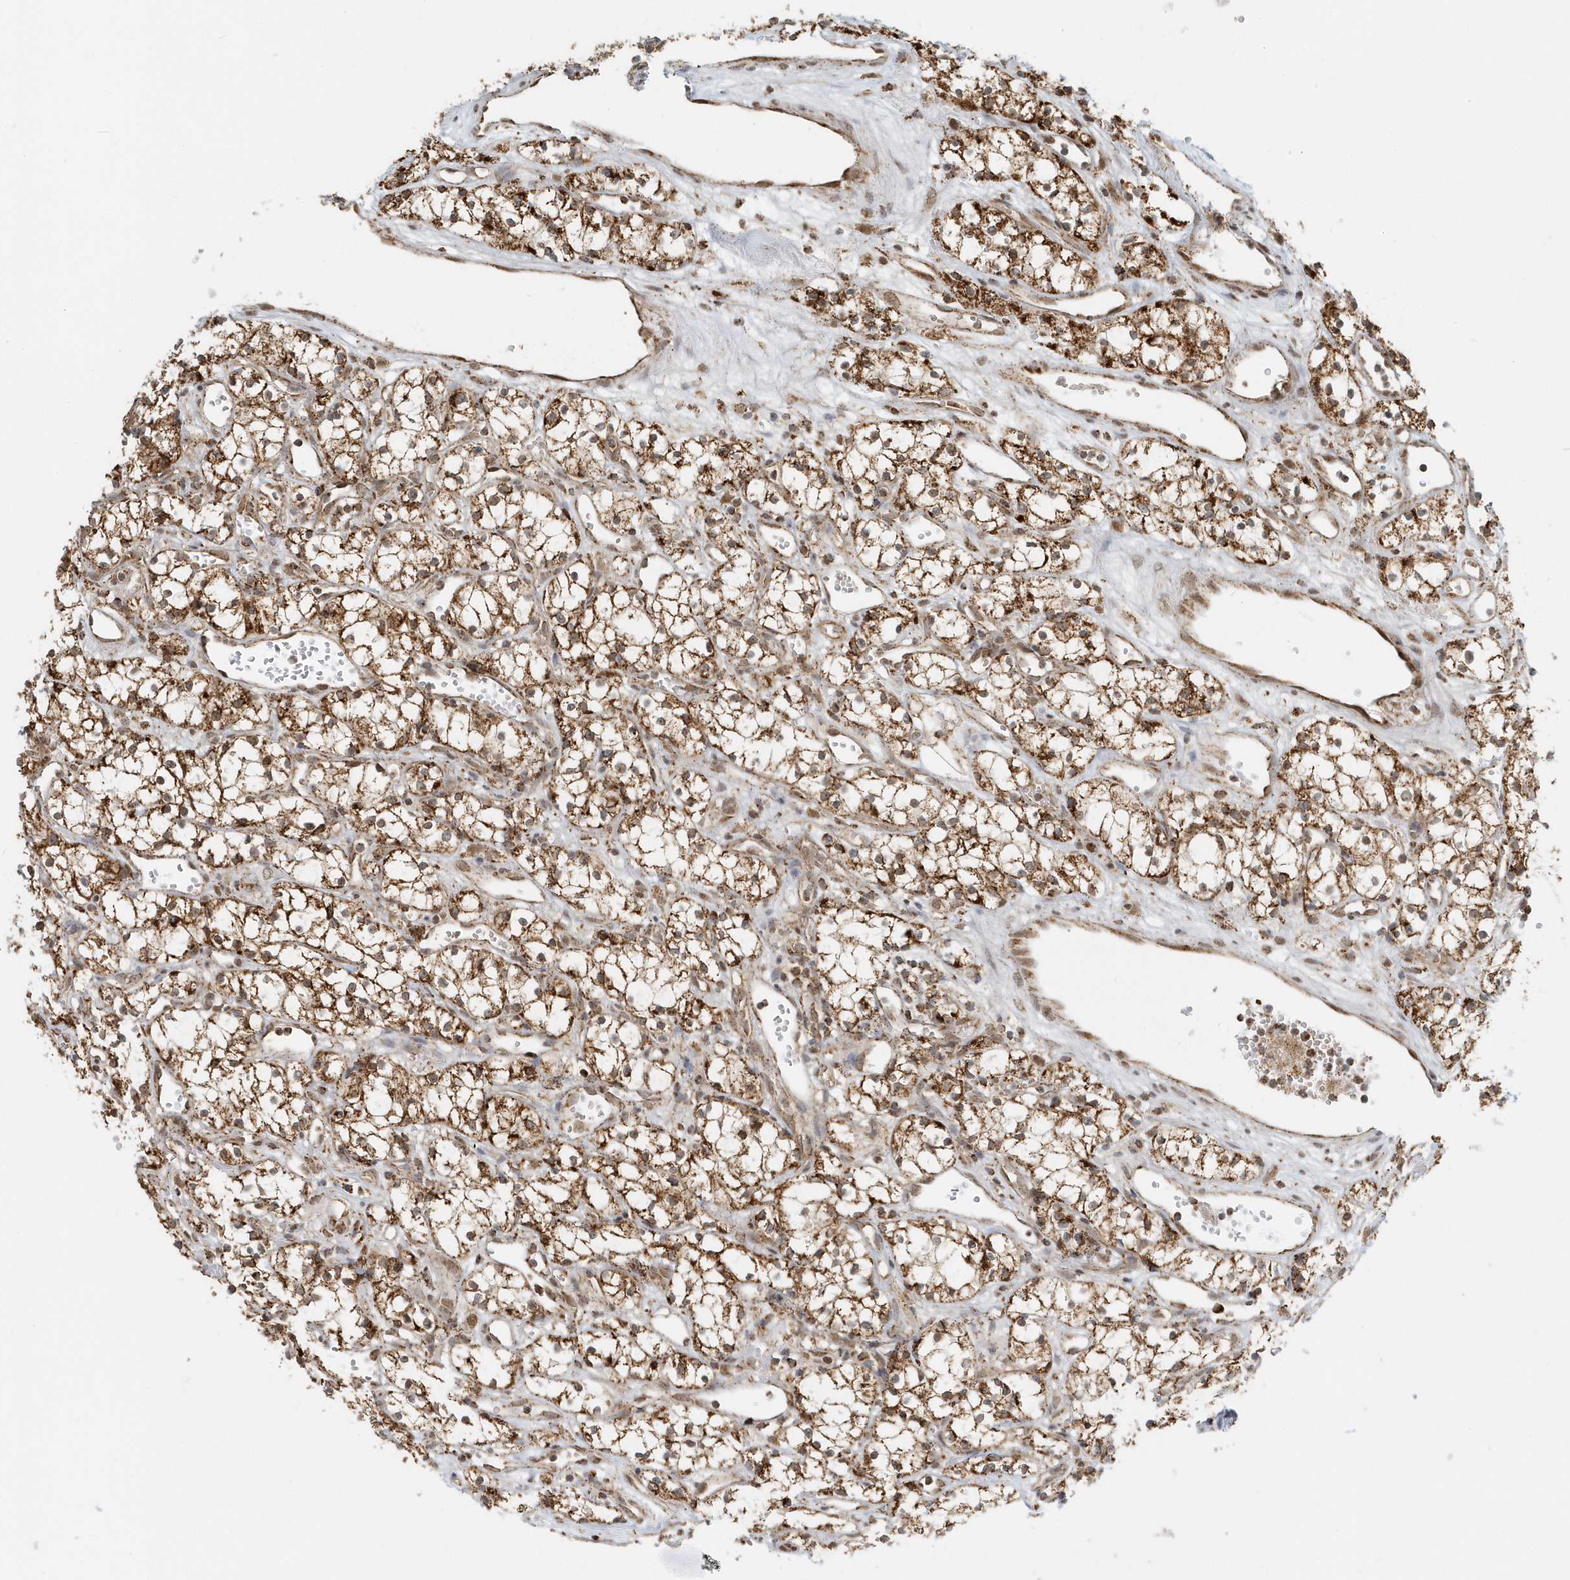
{"staining": {"intensity": "strong", "quantity": ">75%", "location": "cytoplasmic/membranous"}, "tissue": "renal cancer", "cell_type": "Tumor cells", "image_type": "cancer", "snomed": [{"axis": "morphology", "description": "Adenocarcinoma, NOS"}, {"axis": "topography", "description": "Kidney"}], "caption": "Protein staining shows strong cytoplasmic/membranous expression in about >75% of tumor cells in adenocarcinoma (renal).", "gene": "PSMD6", "patient": {"sex": "male", "age": 59}}